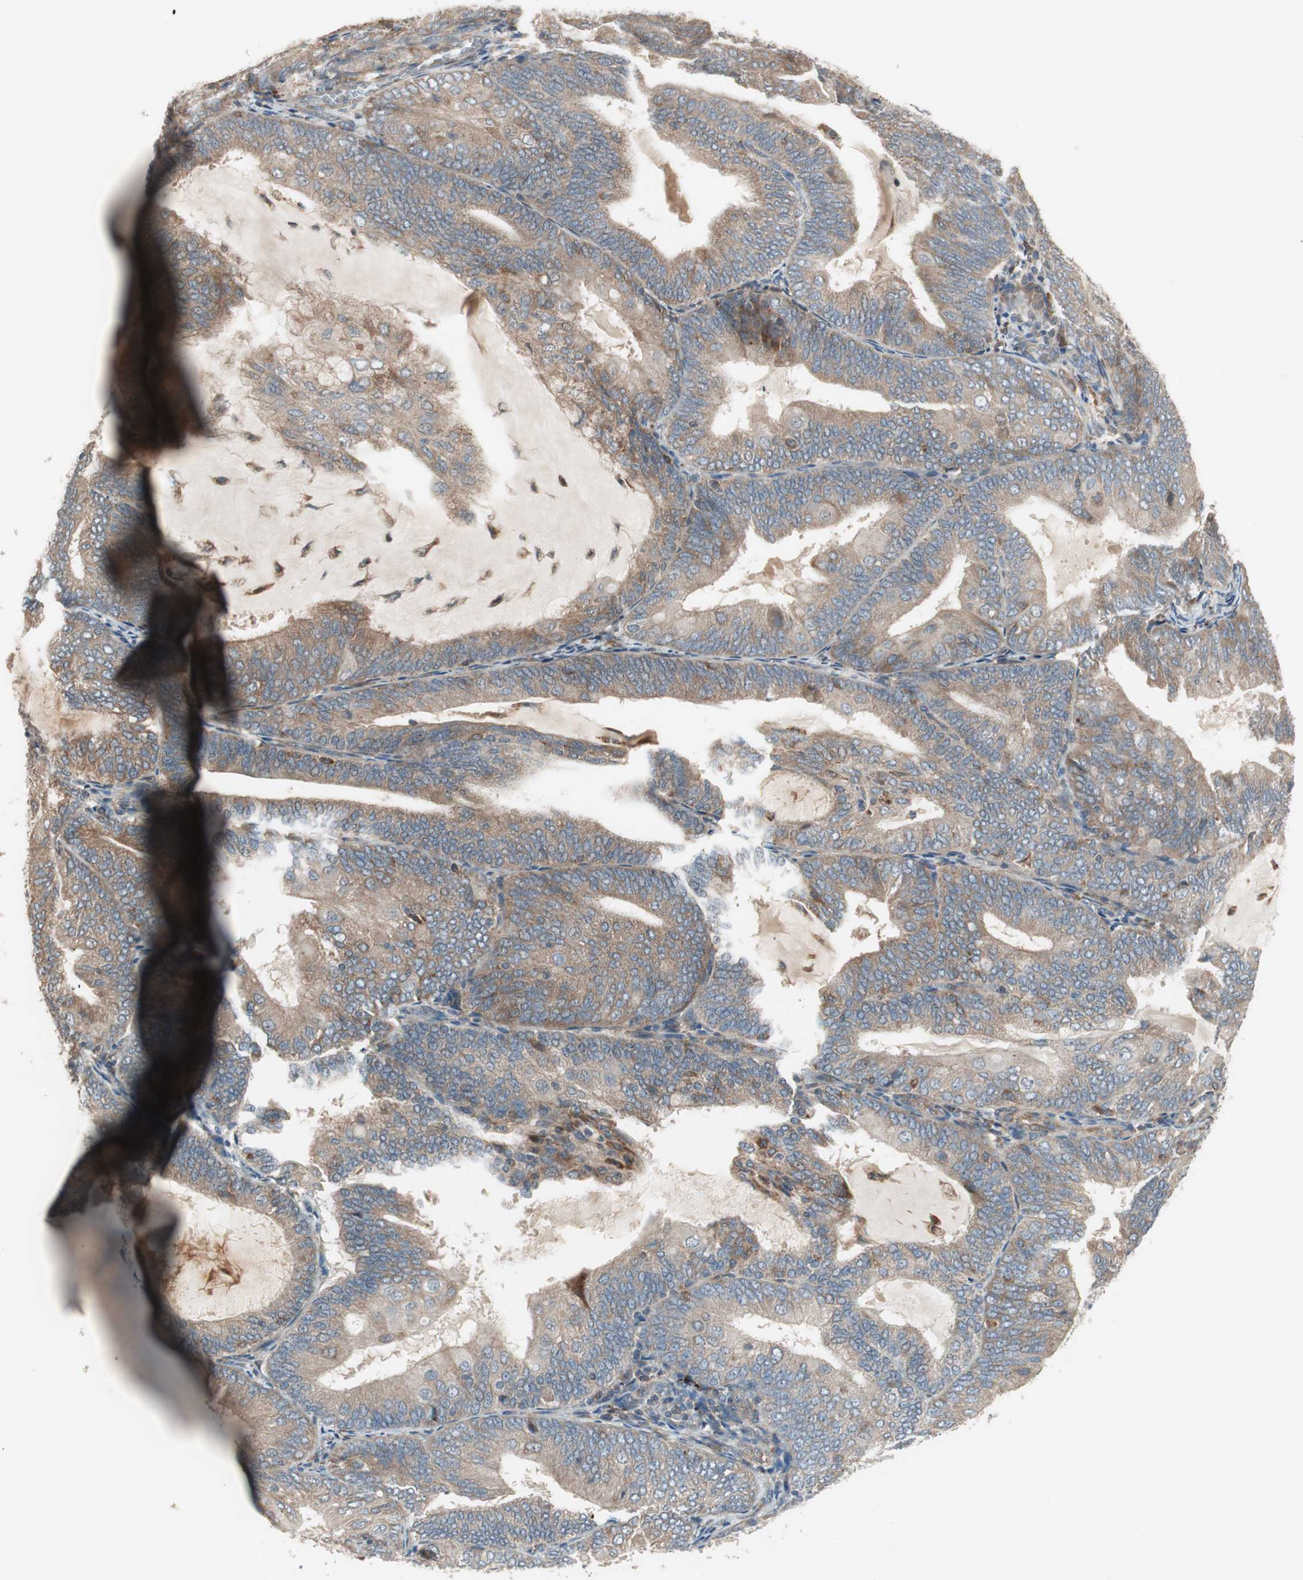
{"staining": {"intensity": "weak", "quantity": ">75%", "location": "cytoplasmic/membranous"}, "tissue": "endometrial cancer", "cell_type": "Tumor cells", "image_type": "cancer", "snomed": [{"axis": "morphology", "description": "Adenocarcinoma, NOS"}, {"axis": "topography", "description": "Endometrium"}], "caption": "A brown stain highlights weak cytoplasmic/membranous expression of a protein in endometrial cancer (adenocarcinoma) tumor cells.", "gene": "SFRP1", "patient": {"sex": "female", "age": 81}}